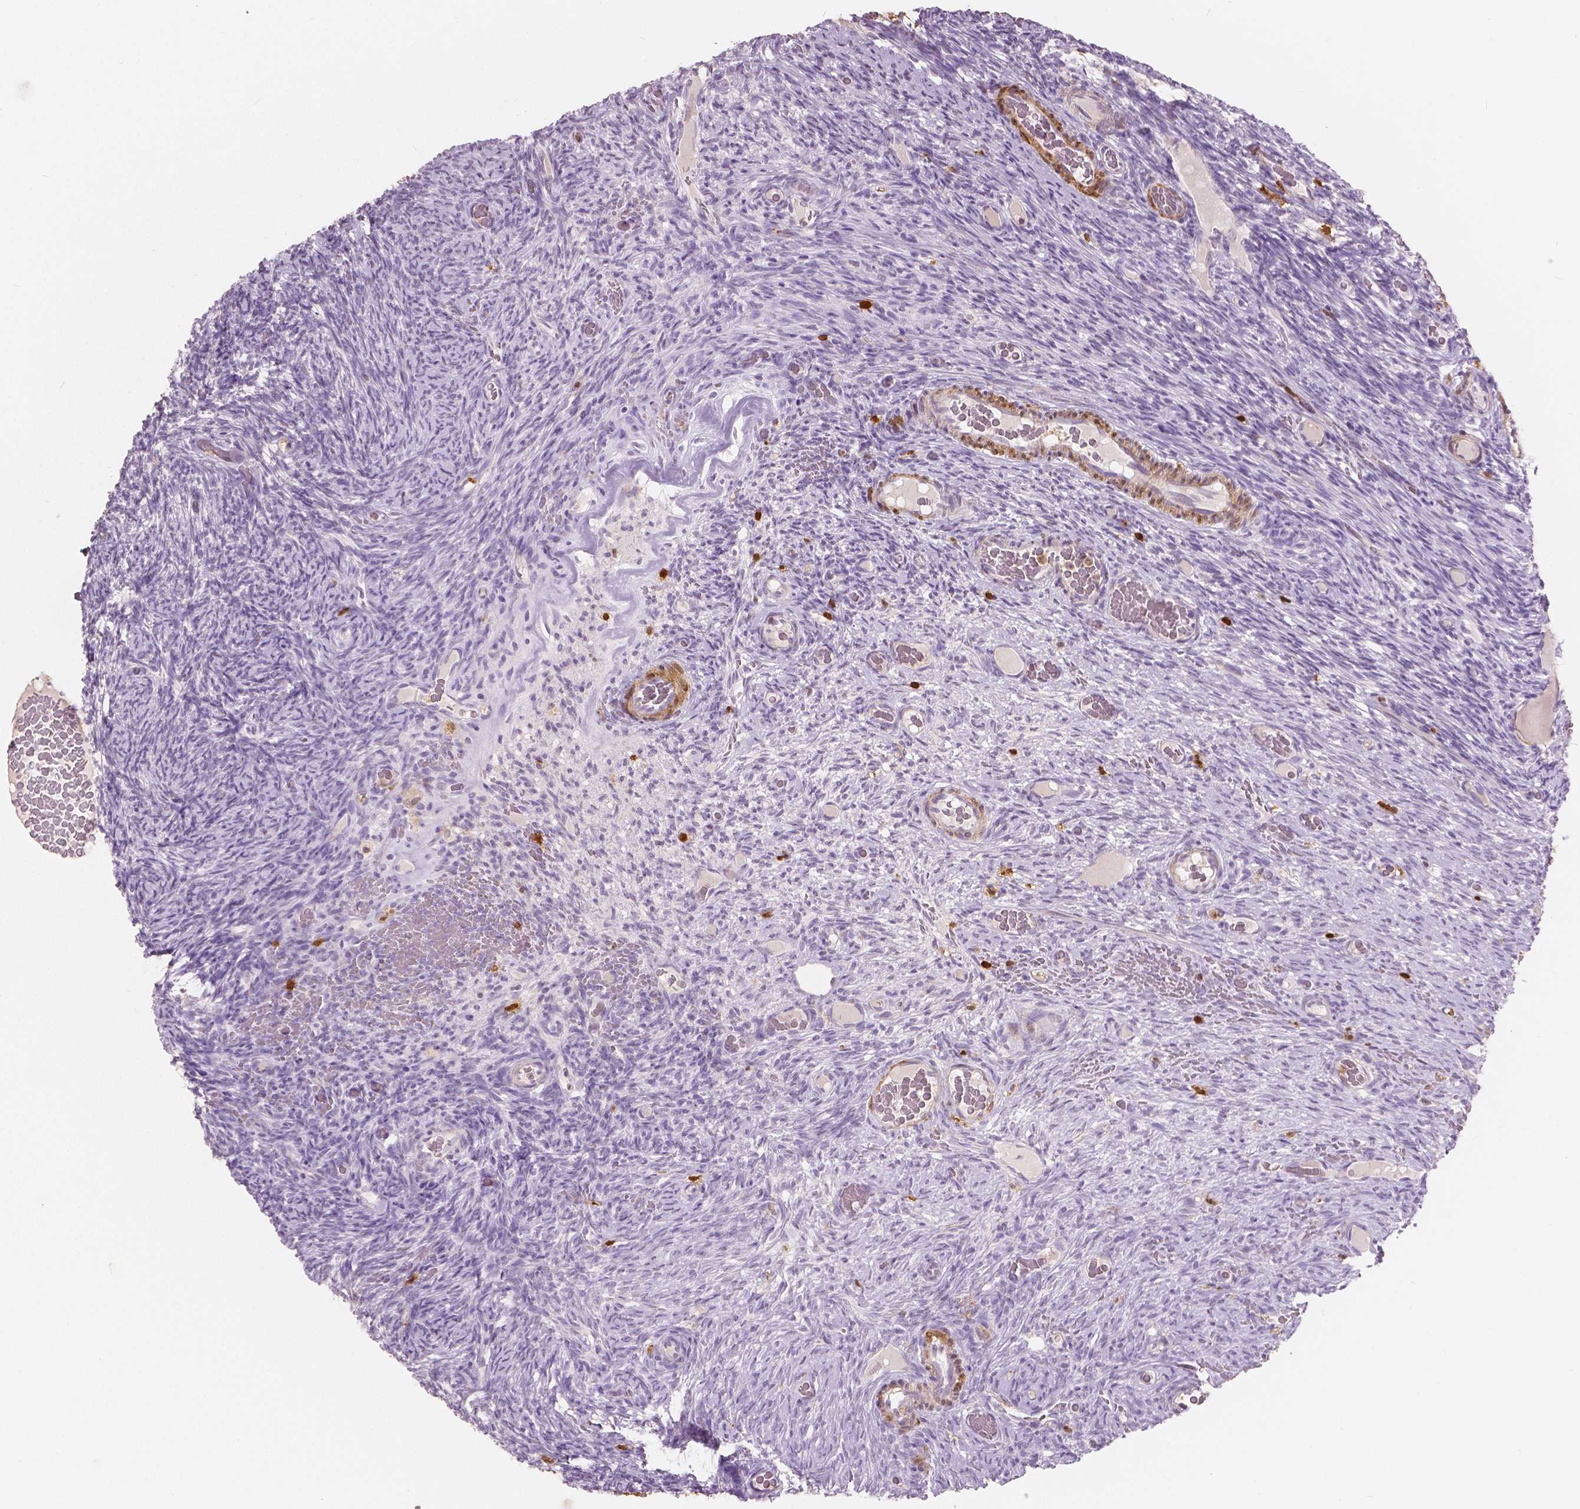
{"staining": {"intensity": "negative", "quantity": "none", "location": "none"}, "tissue": "ovary", "cell_type": "Ovarian stroma cells", "image_type": "normal", "snomed": [{"axis": "morphology", "description": "Normal tissue, NOS"}, {"axis": "topography", "description": "Ovary"}], "caption": "Histopathology image shows no protein positivity in ovarian stroma cells of normal ovary.", "gene": "S100A4", "patient": {"sex": "female", "age": 34}}